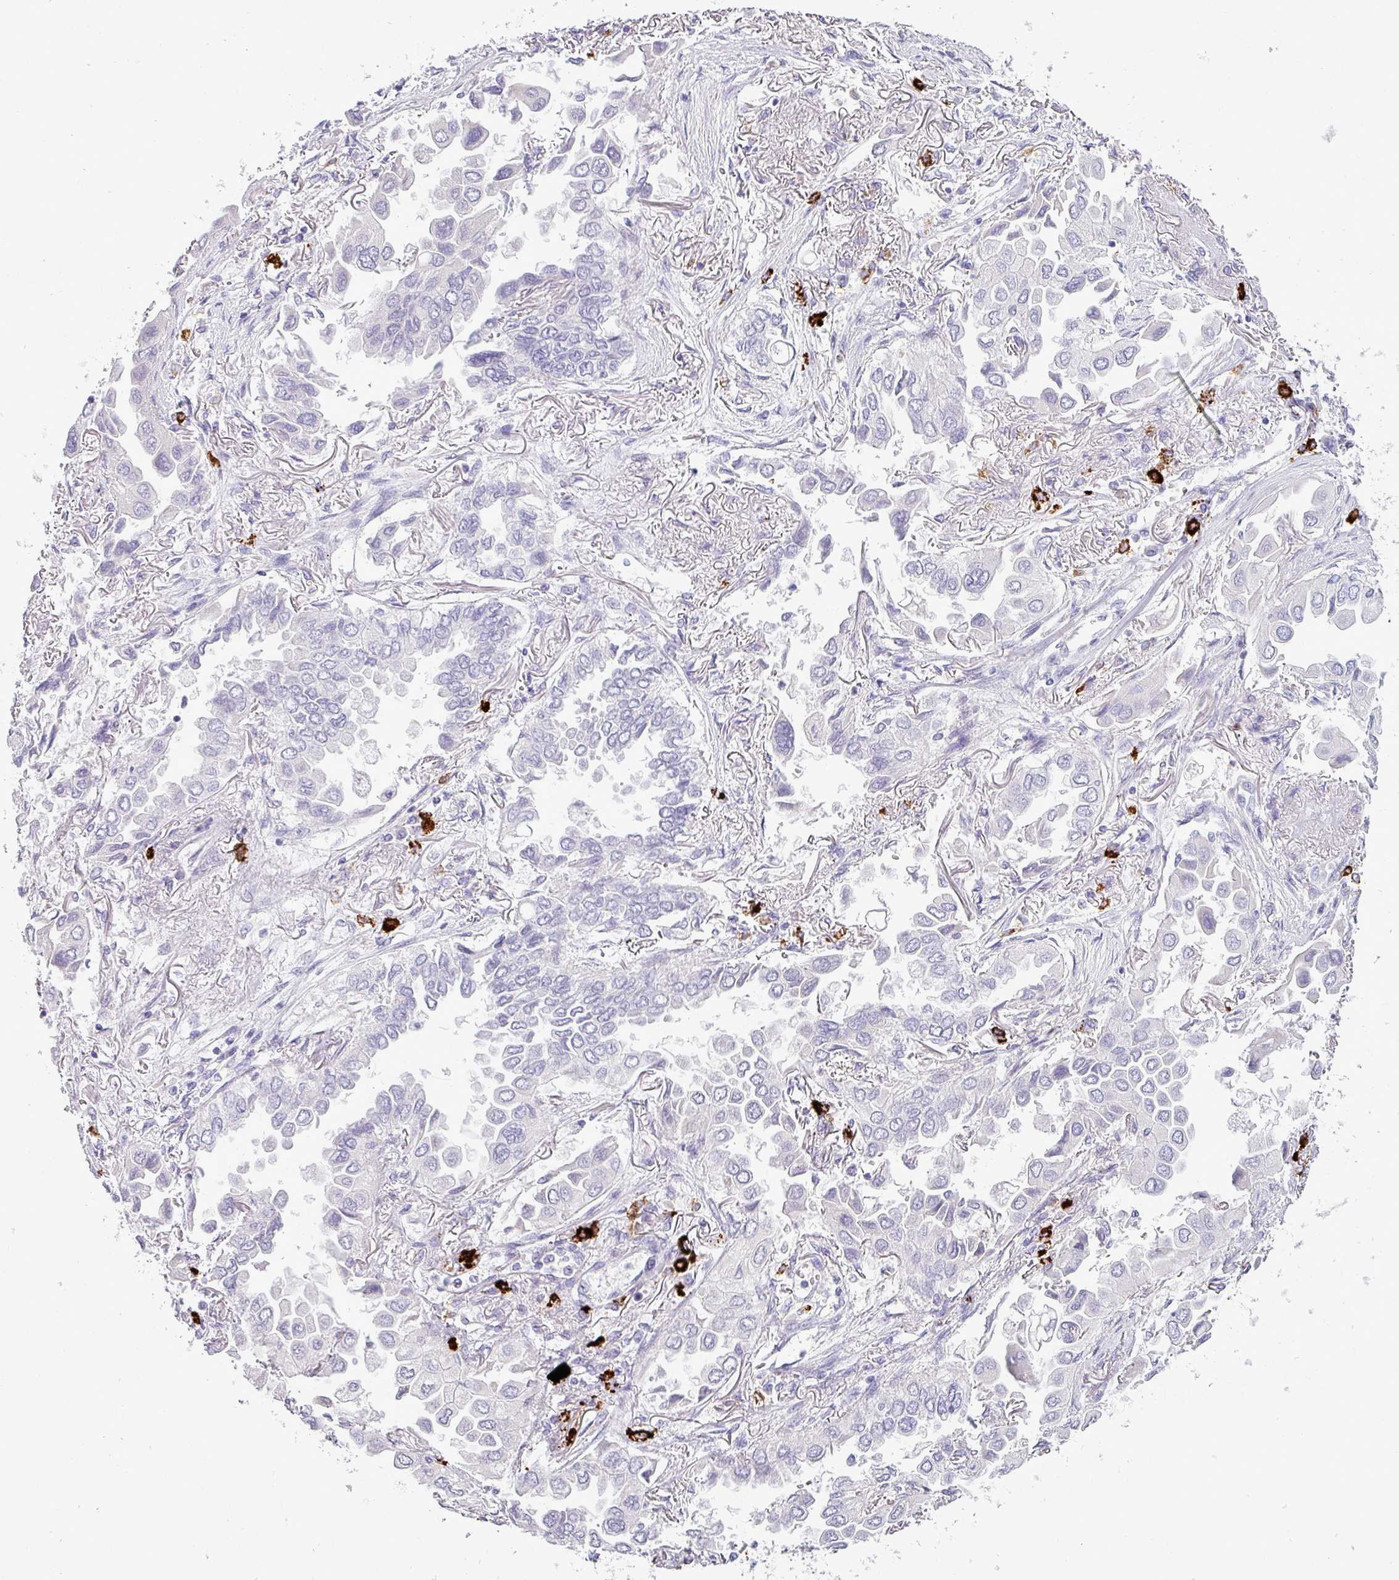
{"staining": {"intensity": "negative", "quantity": "none", "location": "none"}, "tissue": "lung cancer", "cell_type": "Tumor cells", "image_type": "cancer", "snomed": [{"axis": "morphology", "description": "Adenocarcinoma, NOS"}, {"axis": "topography", "description": "Lung"}], "caption": "An IHC image of adenocarcinoma (lung) is shown. There is no staining in tumor cells of adenocarcinoma (lung). (Stains: DAB IHC with hematoxylin counter stain, Microscopy: brightfield microscopy at high magnification).", "gene": "TRIM39", "patient": {"sex": "female", "age": 76}}